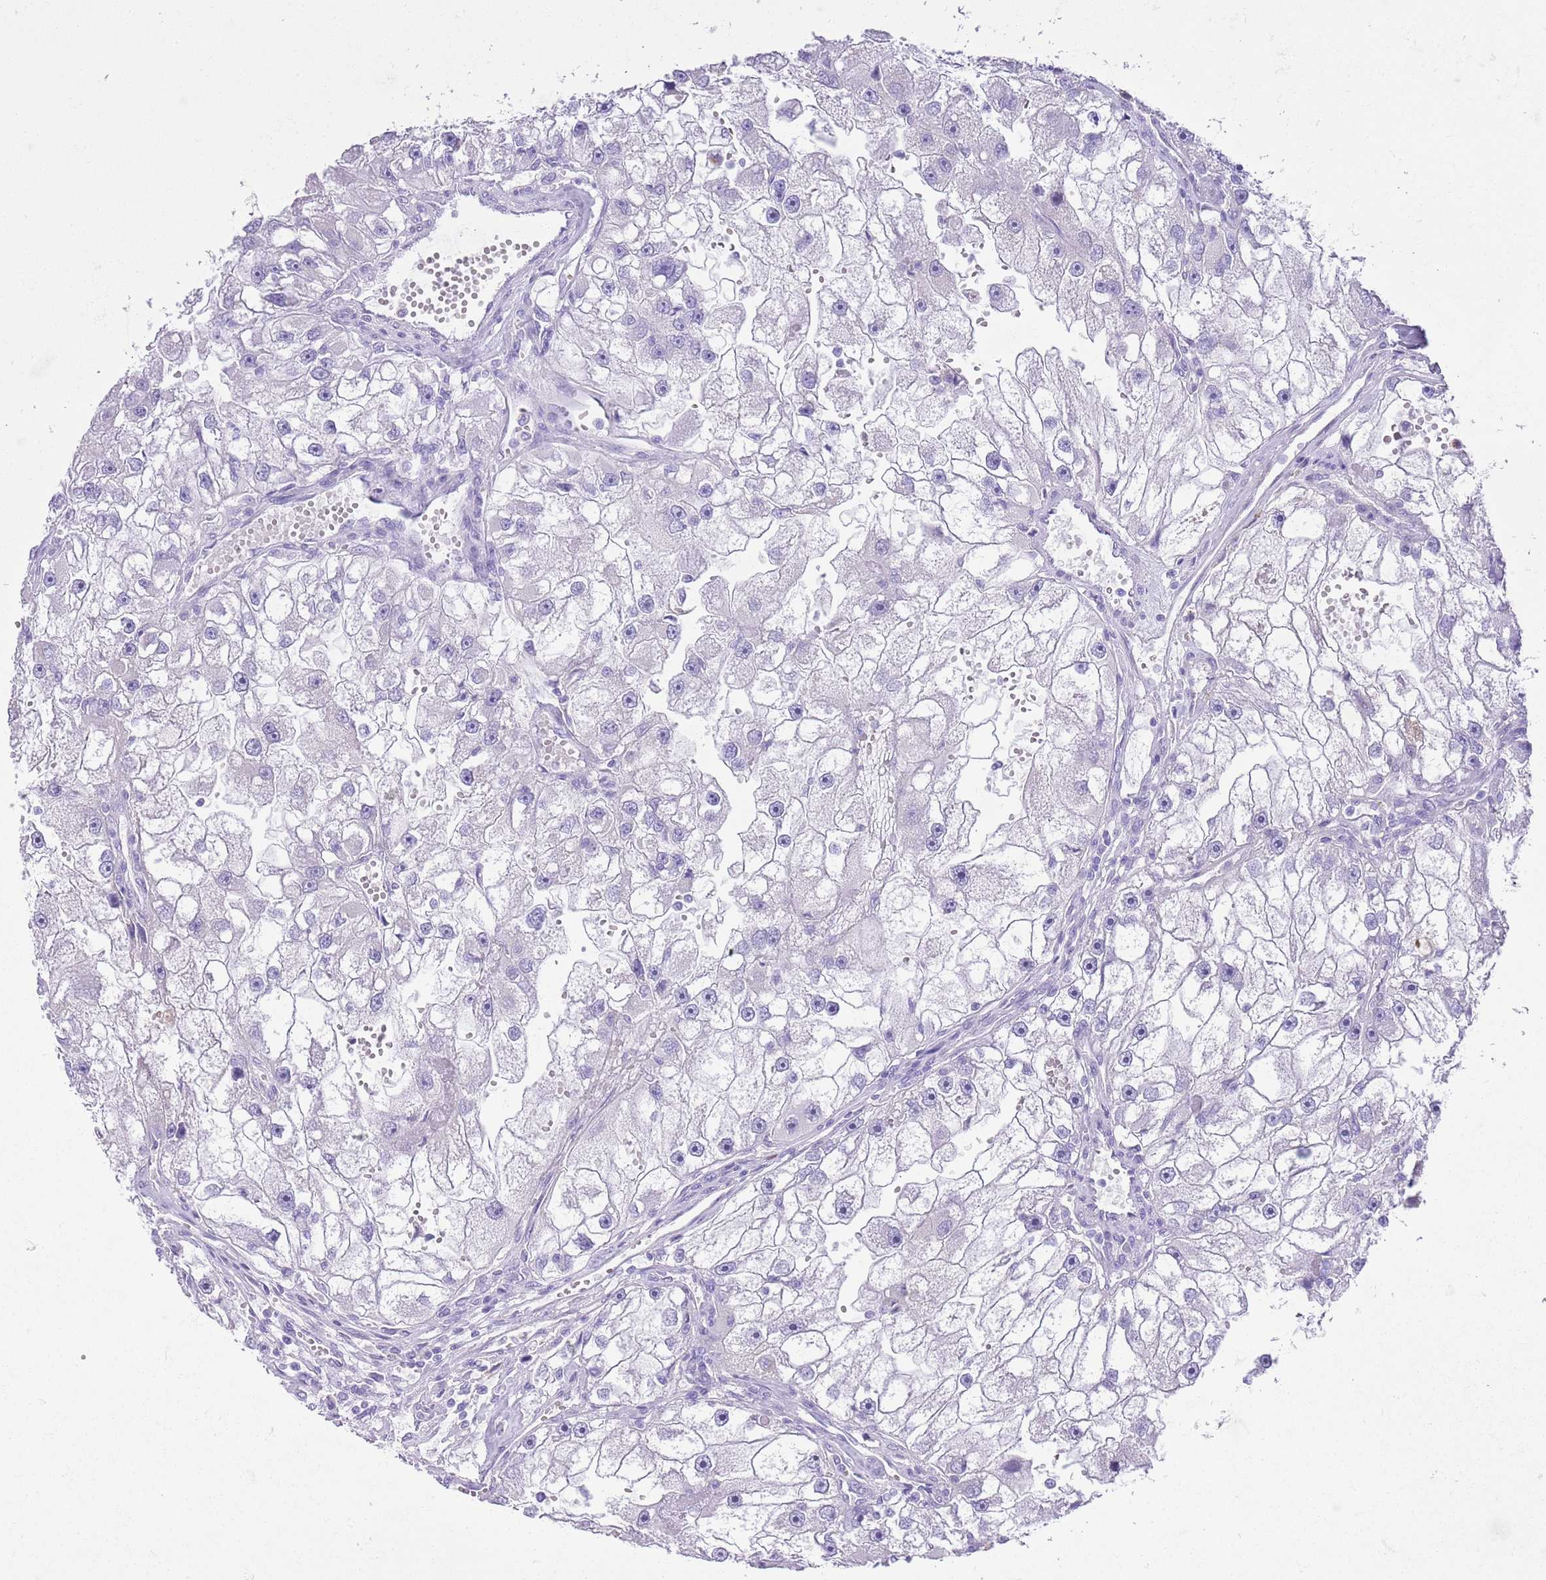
{"staining": {"intensity": "negative", "quantity": "none", "location": "none"}, "tissue": "renal cancer", "cell_type": "Tumor cells", "image_type": "cancer", "snomed": [{"axis": "morphology", "description": "Adenocarcinoma, NOS"}, {"axis": "topography", "description": "Kidney"}], "caption": "There is no significant positivity in tumor cells of renal adenocarcinoma.", "gene": "OR2Z1", "patient": {"sex": "male", "age": 63}}